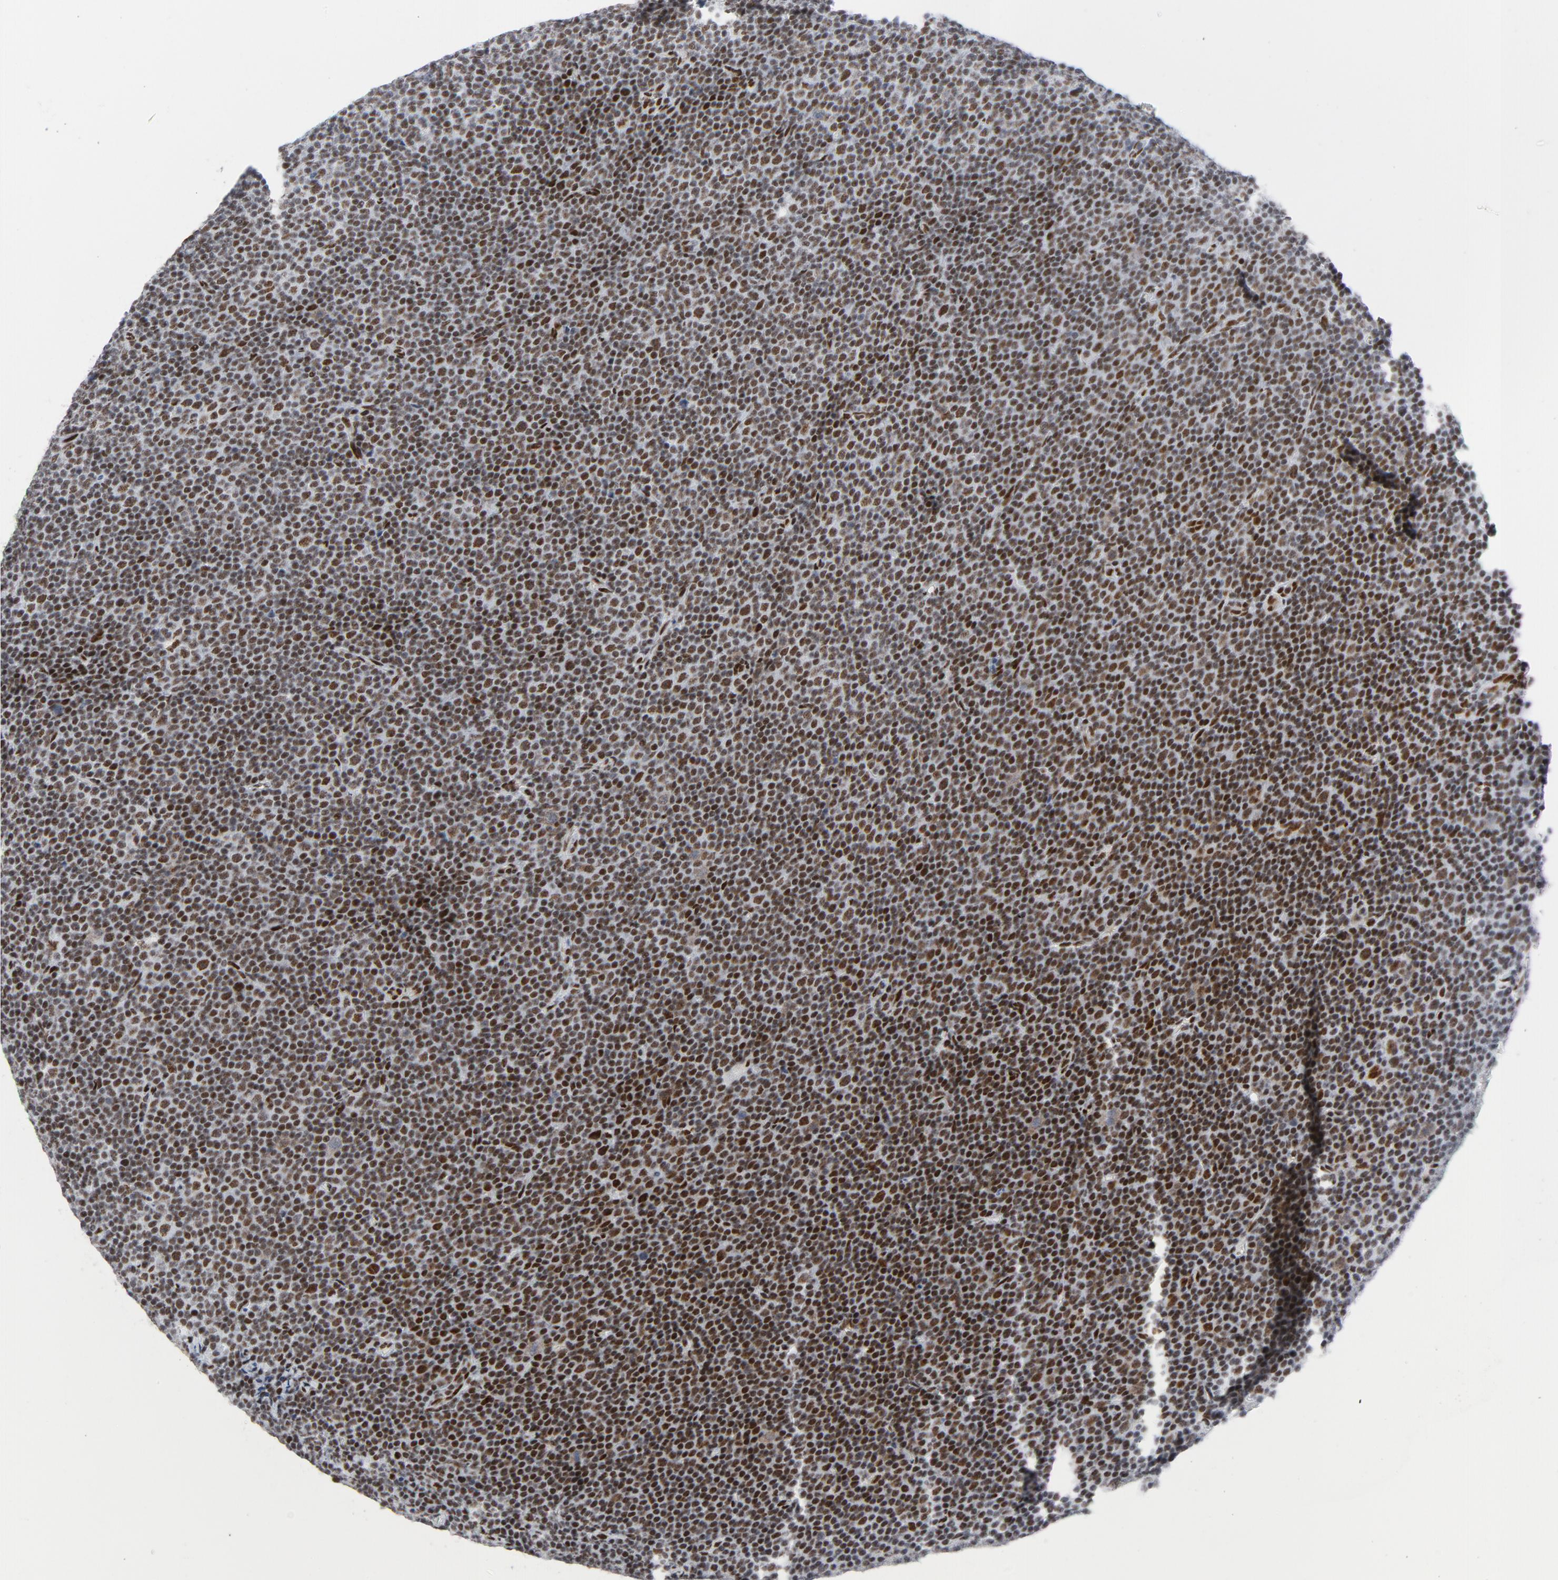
{"staining": {"intensity": "strong", "quantity": ">75%", "location": "nuclear"}, "tissue": "lymphoma", "cell_type": "Tumor cells", "image_type": "cancer", "snomed": [{"axis": "morphology", "description": "Malignant lymphoma, non-Hodgkin's type, Low grade"}, {"axis": "topography", "description": "Lymph node"}], "caption": "Immunohistochemistry of human malignant lymphoma, non-Hodgkin's type (low-grade) displays high levels of strong nuclear positivity in about >75% of tumor cells.", "gene": "HSF1", "patient": {"sex": "female", "age": 67}}